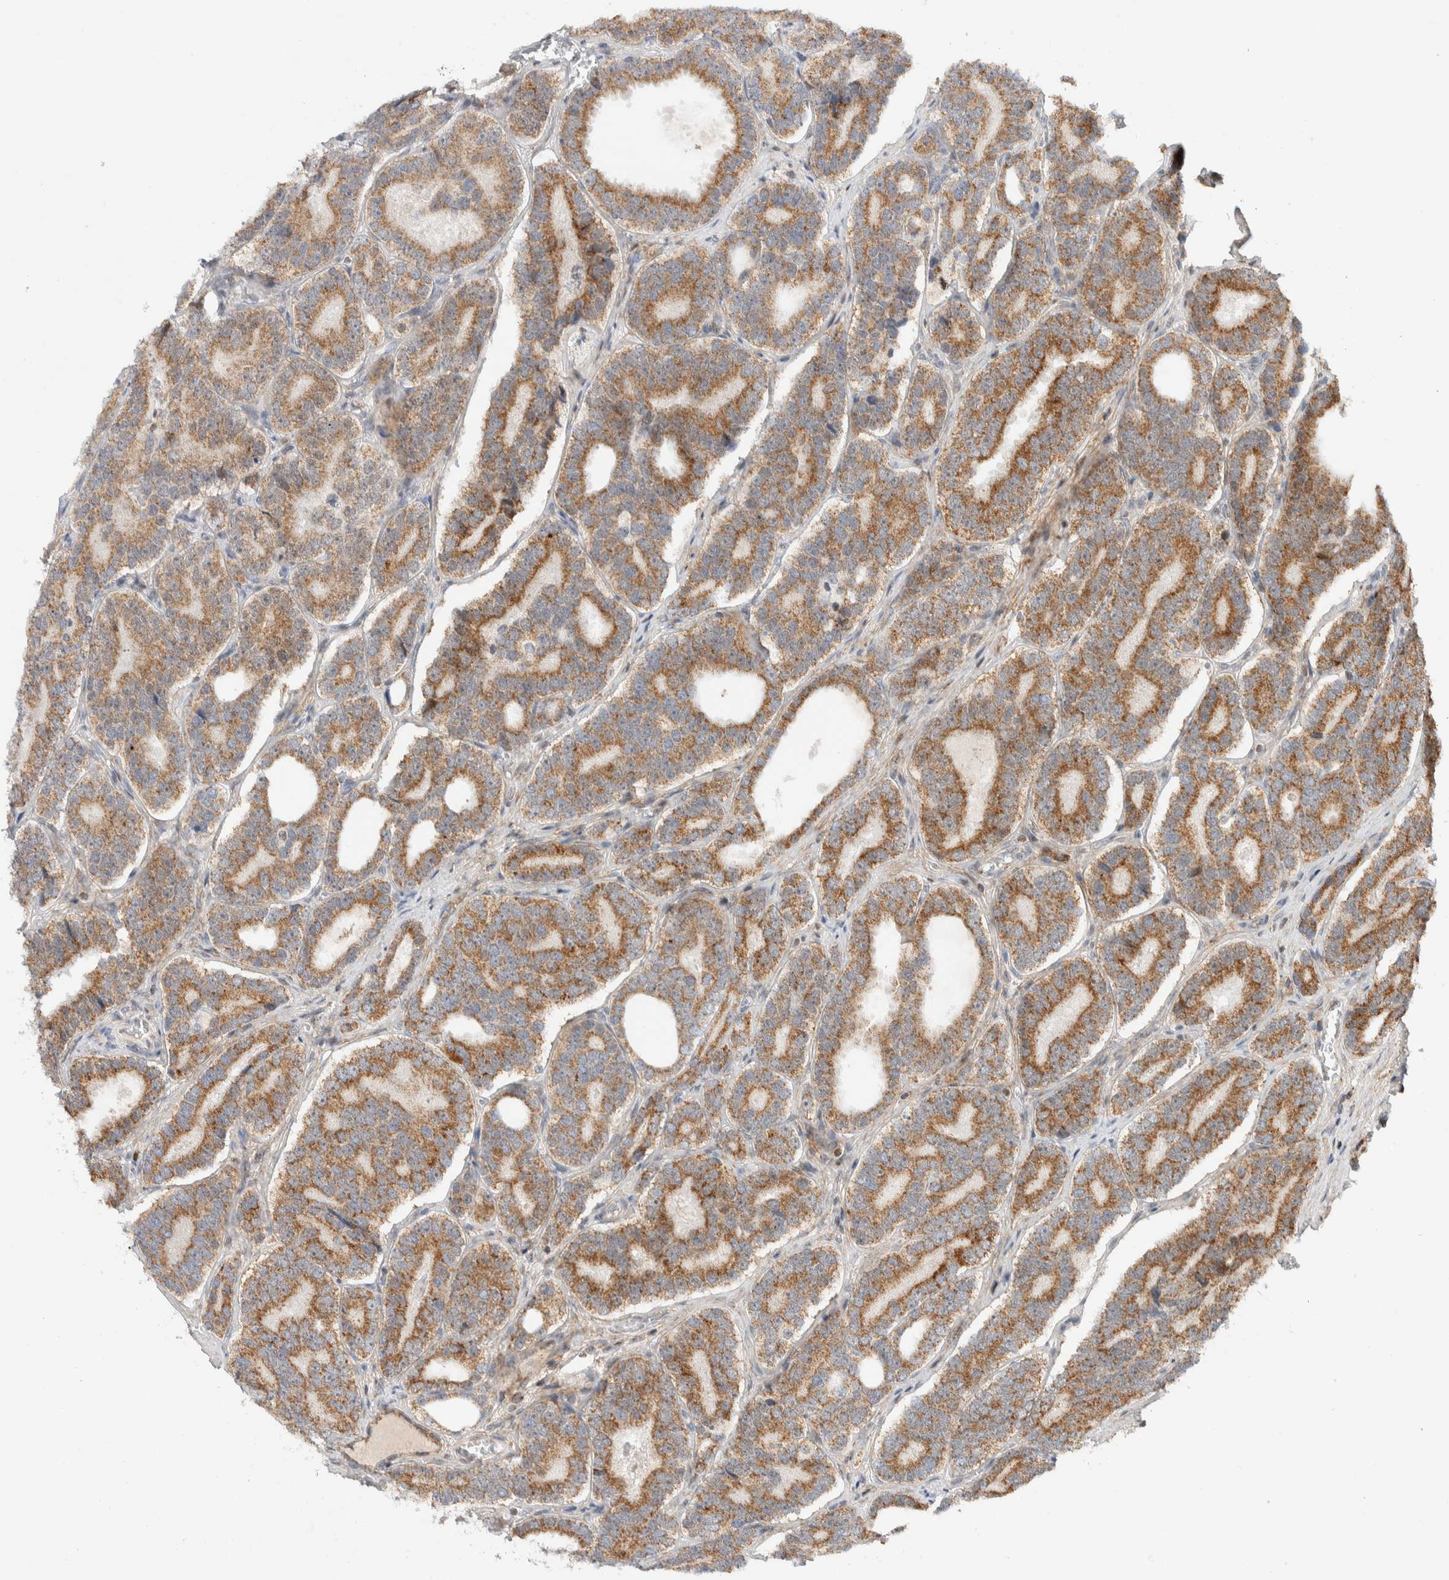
{"staining": {"intensity": "strong", "quantity": ">75%", "location": "cytoplasmic/membranous"}, "tissue": "prostate cancer", "cell_type": "Tumor cells", "image_type": "cancer", "snomed": [{"axis": "morphology", "description": "Adenocarcinoma, High grade"}, {"axis": "topography", "description": "Prostate"}], "caption": "Tumor cells demonstrate high levels of strong cytoplasmic/membranous expression in approximately >75% of cells in human prostate cancer (adenocarcinoma (high-grade)). (DAB (3,3'-diaminobenzidine) IHC, brown staining for protein, blue staining for nuclei).", "gene": "TSPAN32", "patient": {"sex": "male", "age": 56}}